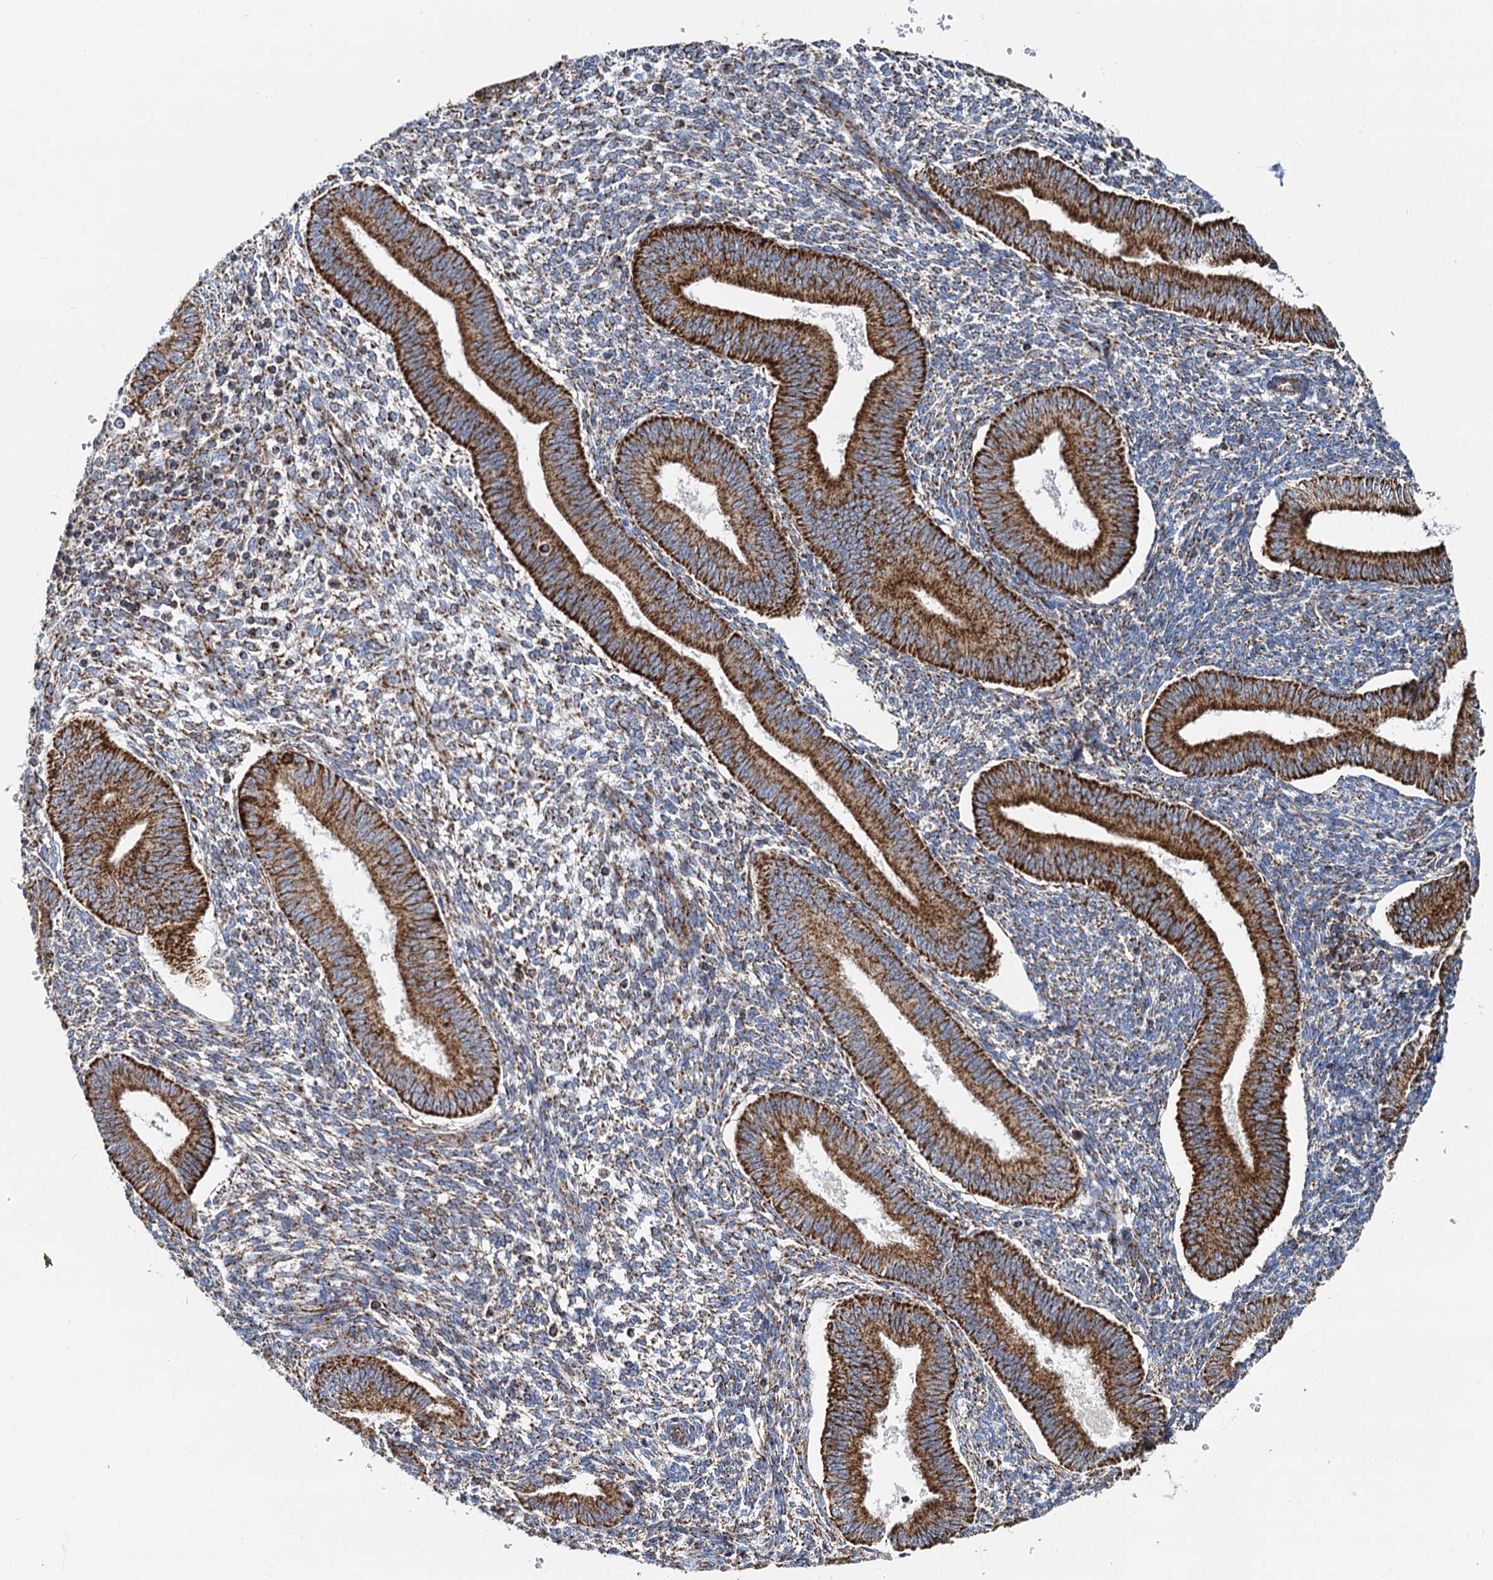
{"staining": {"intensity": "moderate", "quantity": "25%-75%", "location": "cytoplasmic/membranous"}, "tissue": "endometrium", "cell_type": "Cells in endometrial stroma", "image_type": "normal", "snomed": [{"axis": "morphology", "description": "Normal tissue, NOS"}, {"axis": "topography", "description": "Uterus"}, {"axis": "topography", "description": "Endometrium"}], "caption": "The micrograph demonstrates immunohistochemical staining of normal endometrium. There is moderate cytoplasmic/membranous staining is identified in approximately 25%-75% of cells in endometrial stroma. Nuclei are stained in blue.", "gene": "TIMM10", "patient": {"sex": "female", "age": 48}}